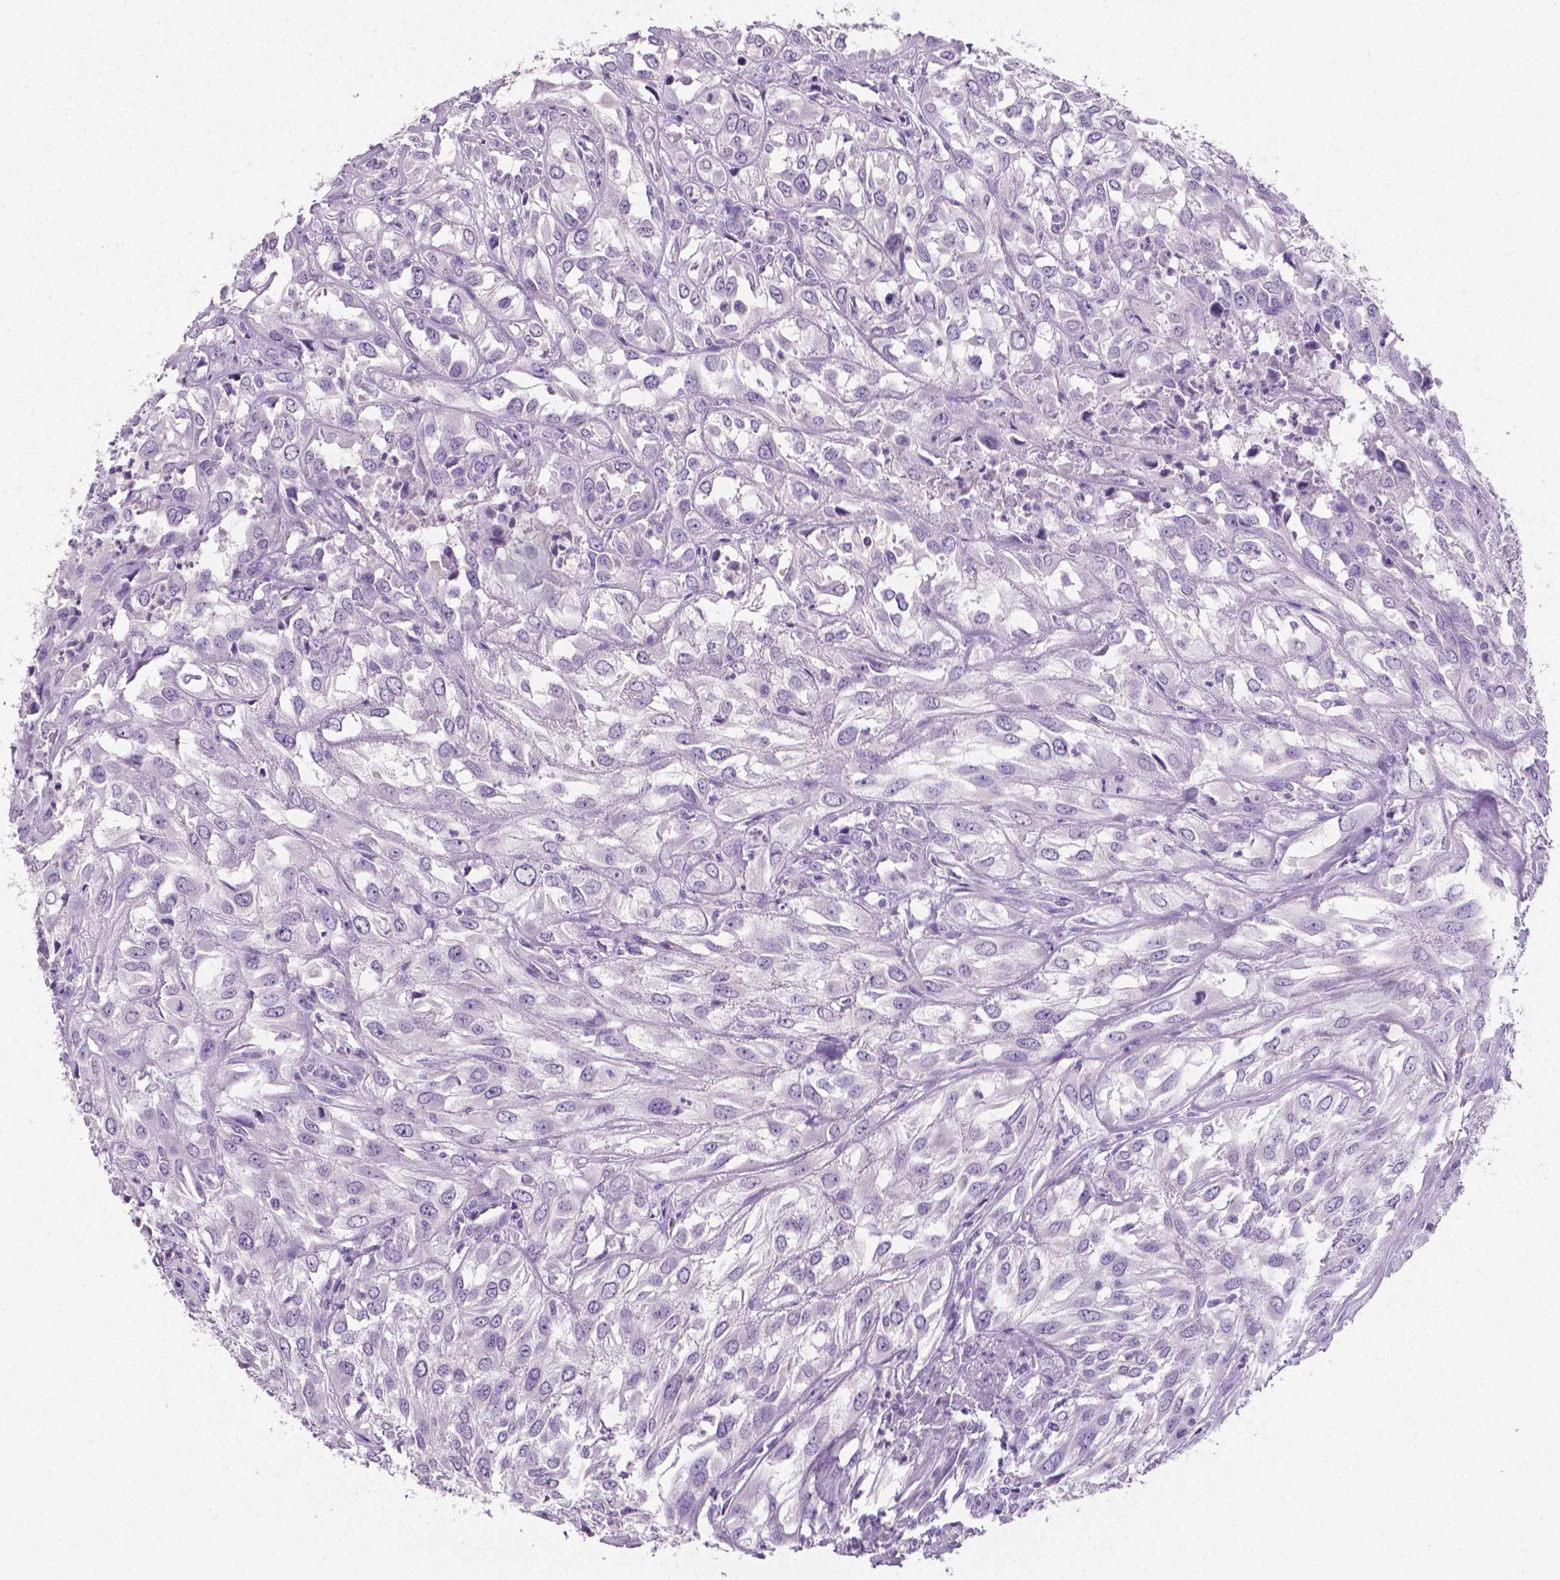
{"staining": {"intensity": "negative", "quantity": "none", "location": "none"}, "tissue": "urothelial cancer", "cell_type": "Tumor cells", "image_type": "cancer", "snomed": [{"axis": "morphology", "description": "Urothelial carcinoma, High grade"}, {"axis": "topography", "description": "Urinary bladder"}], "caption": "The image reveals no significant staining in tumor cells of urothelial cancer.", "gene": "XPNPEP2", "patient": {"sex": "male", "age": 67}}